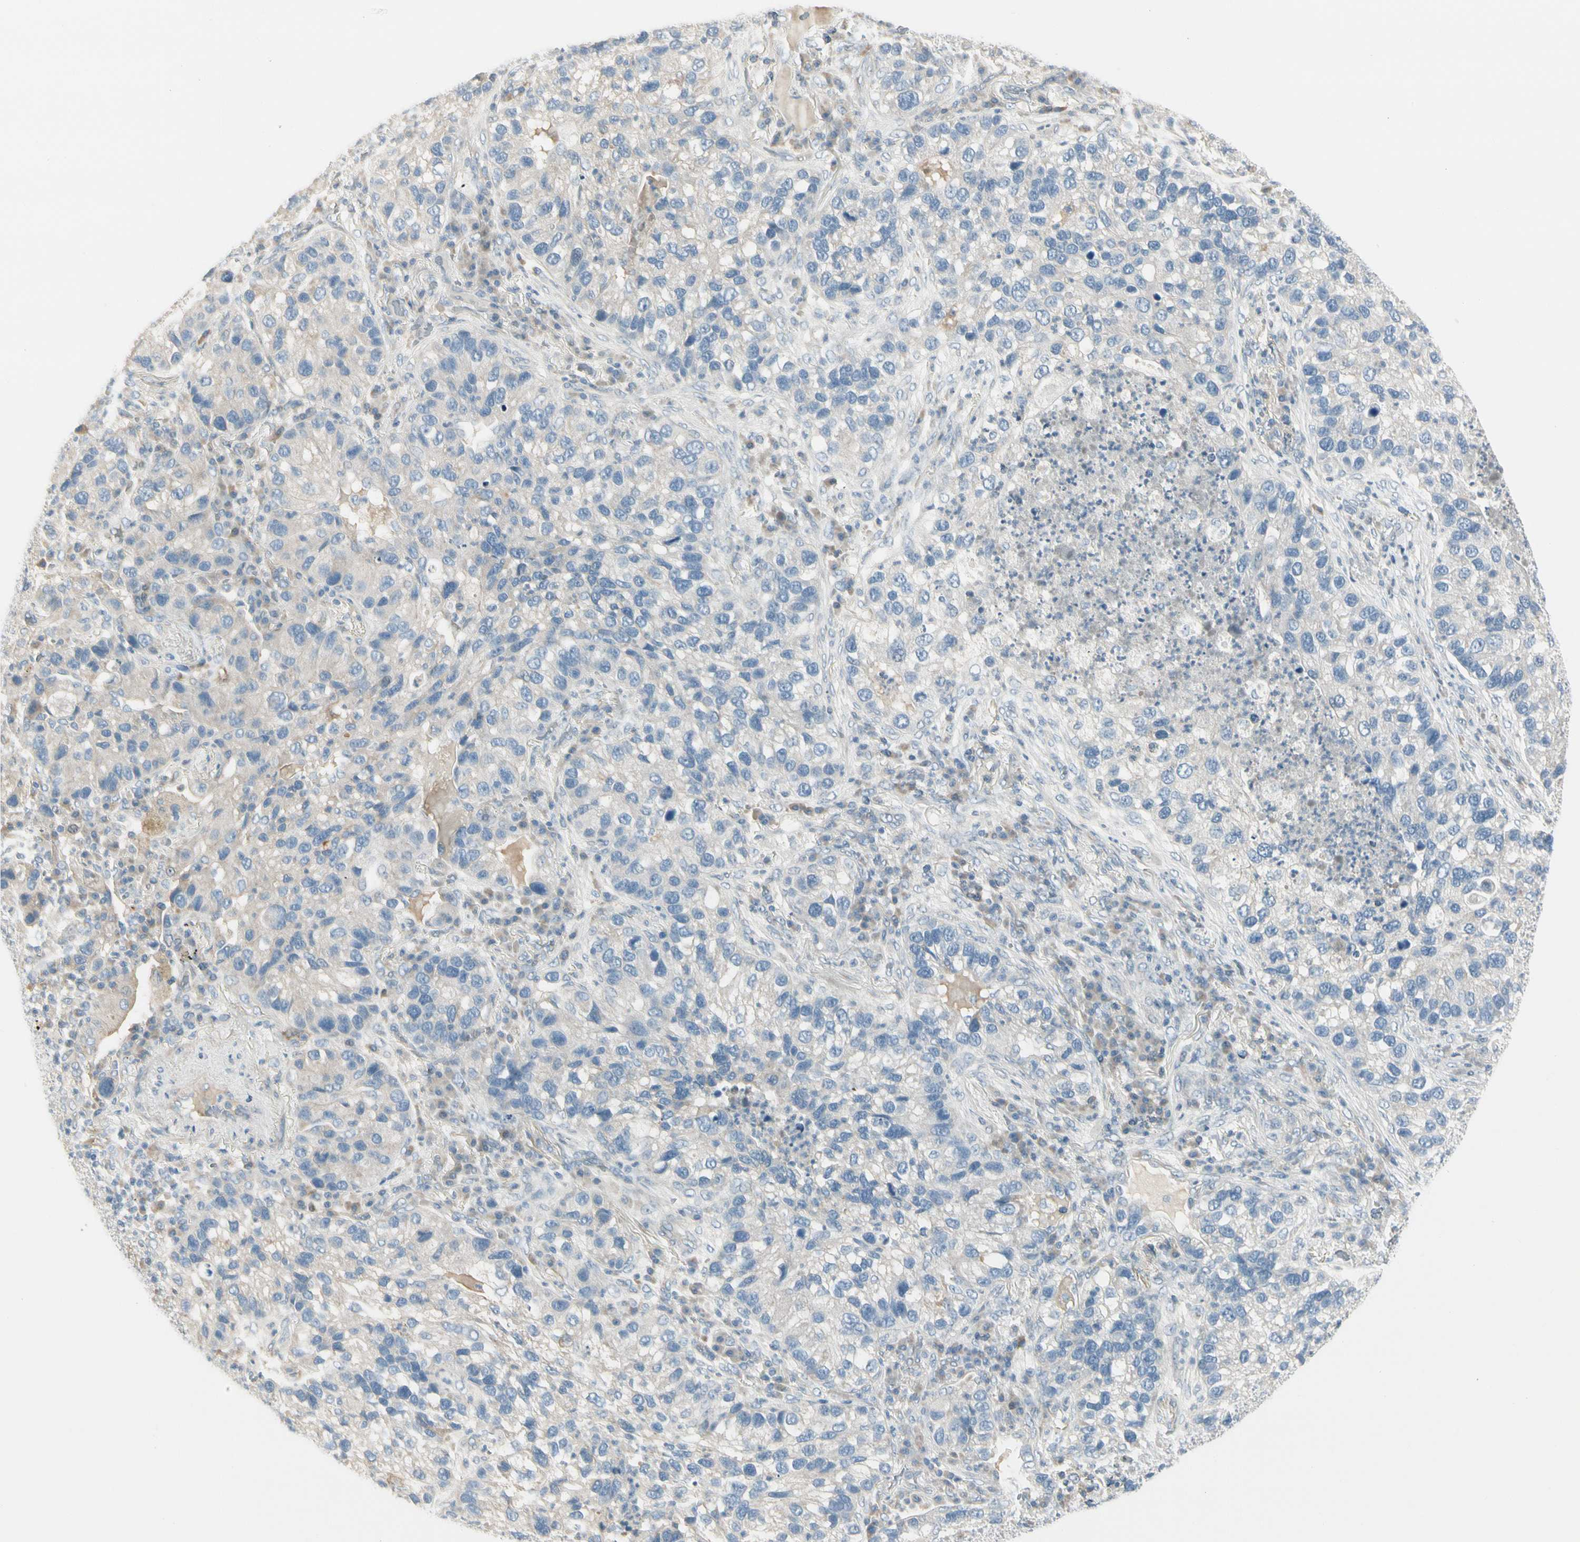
{"staining": {"intensity": "negative", "quantity": "none", "location": "none"}, "tissue": "lung cancer", "cell_type": "Tumor cells", "image_type": "cancer", "snomed": [{"axis": "morphology", "description": "Normal tissue, NOS"}, {"axis": "morphology", "description": "Adenocarcinoma, NOS"}, {"axis": "topography", "description": "Bronchus"}, {"axis": "topography", "description": "Lung"}], "caption": "Human lung adenocarcinoma stained for a protein using immunohistochemistry displays no staining in tumor cells.", "gene": "CYP2E1", "patient": {"sex": "male", "age": 54}}